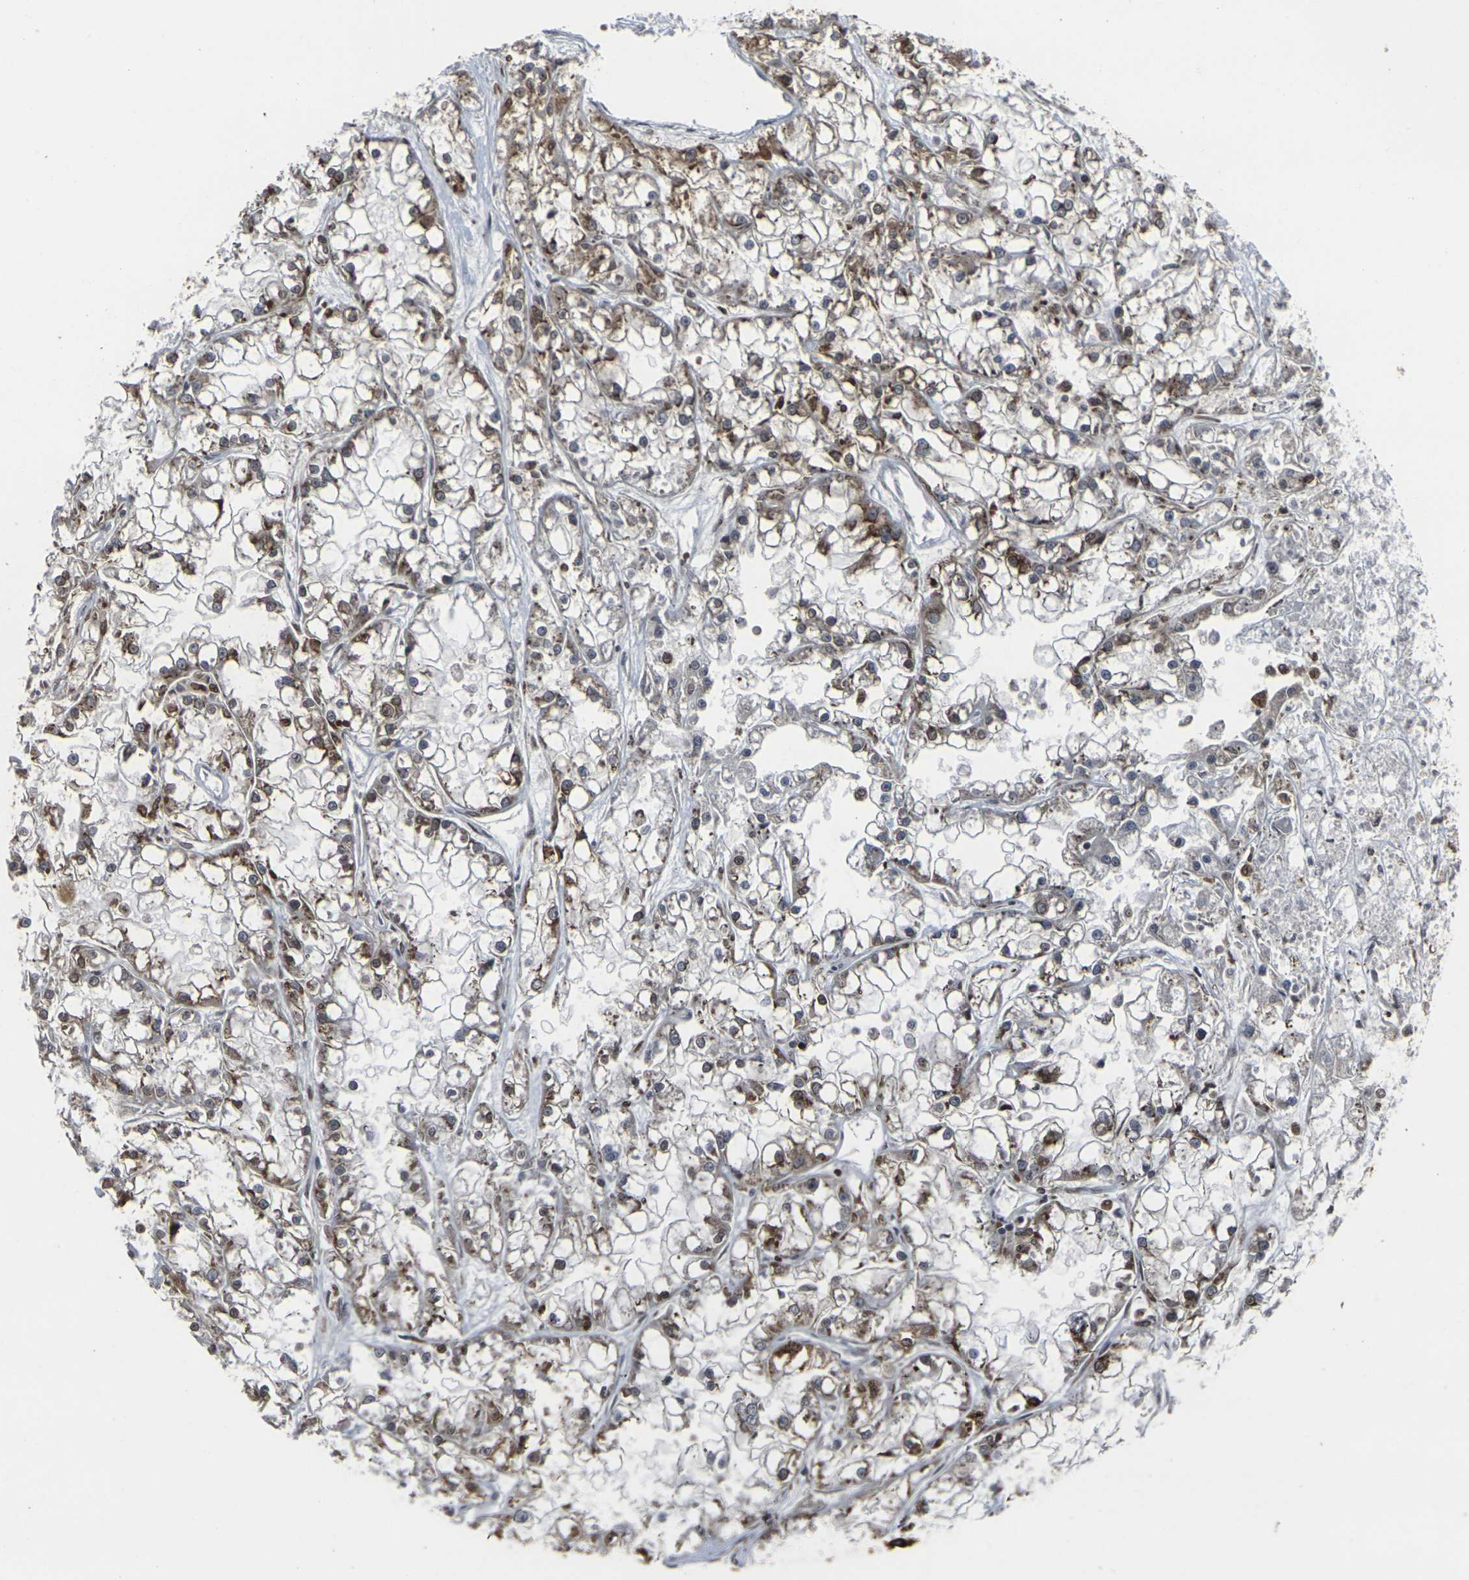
{"staining": {"intensity": "moderate", "quantity": "25%-75%", "location": "cytoplasmic/membranous"}, "tissue": "renal cancer", "cell_type": "Tumor cells", "image_type": "cancer", "snomed": [{"axis": "morphology", "description": "Adenocarcinoma, NOS"}, {"axis": "topography", "description": "Kidney"}], "caption": "Moderate cytoplasmic/membranous staining for a protein is present in about 25%-75% of tumor cells of renal cancer (adenocarcinoma) using IHC.", "gene": "MARCHF2", "patient": {"sex": "female", "age": 52}}